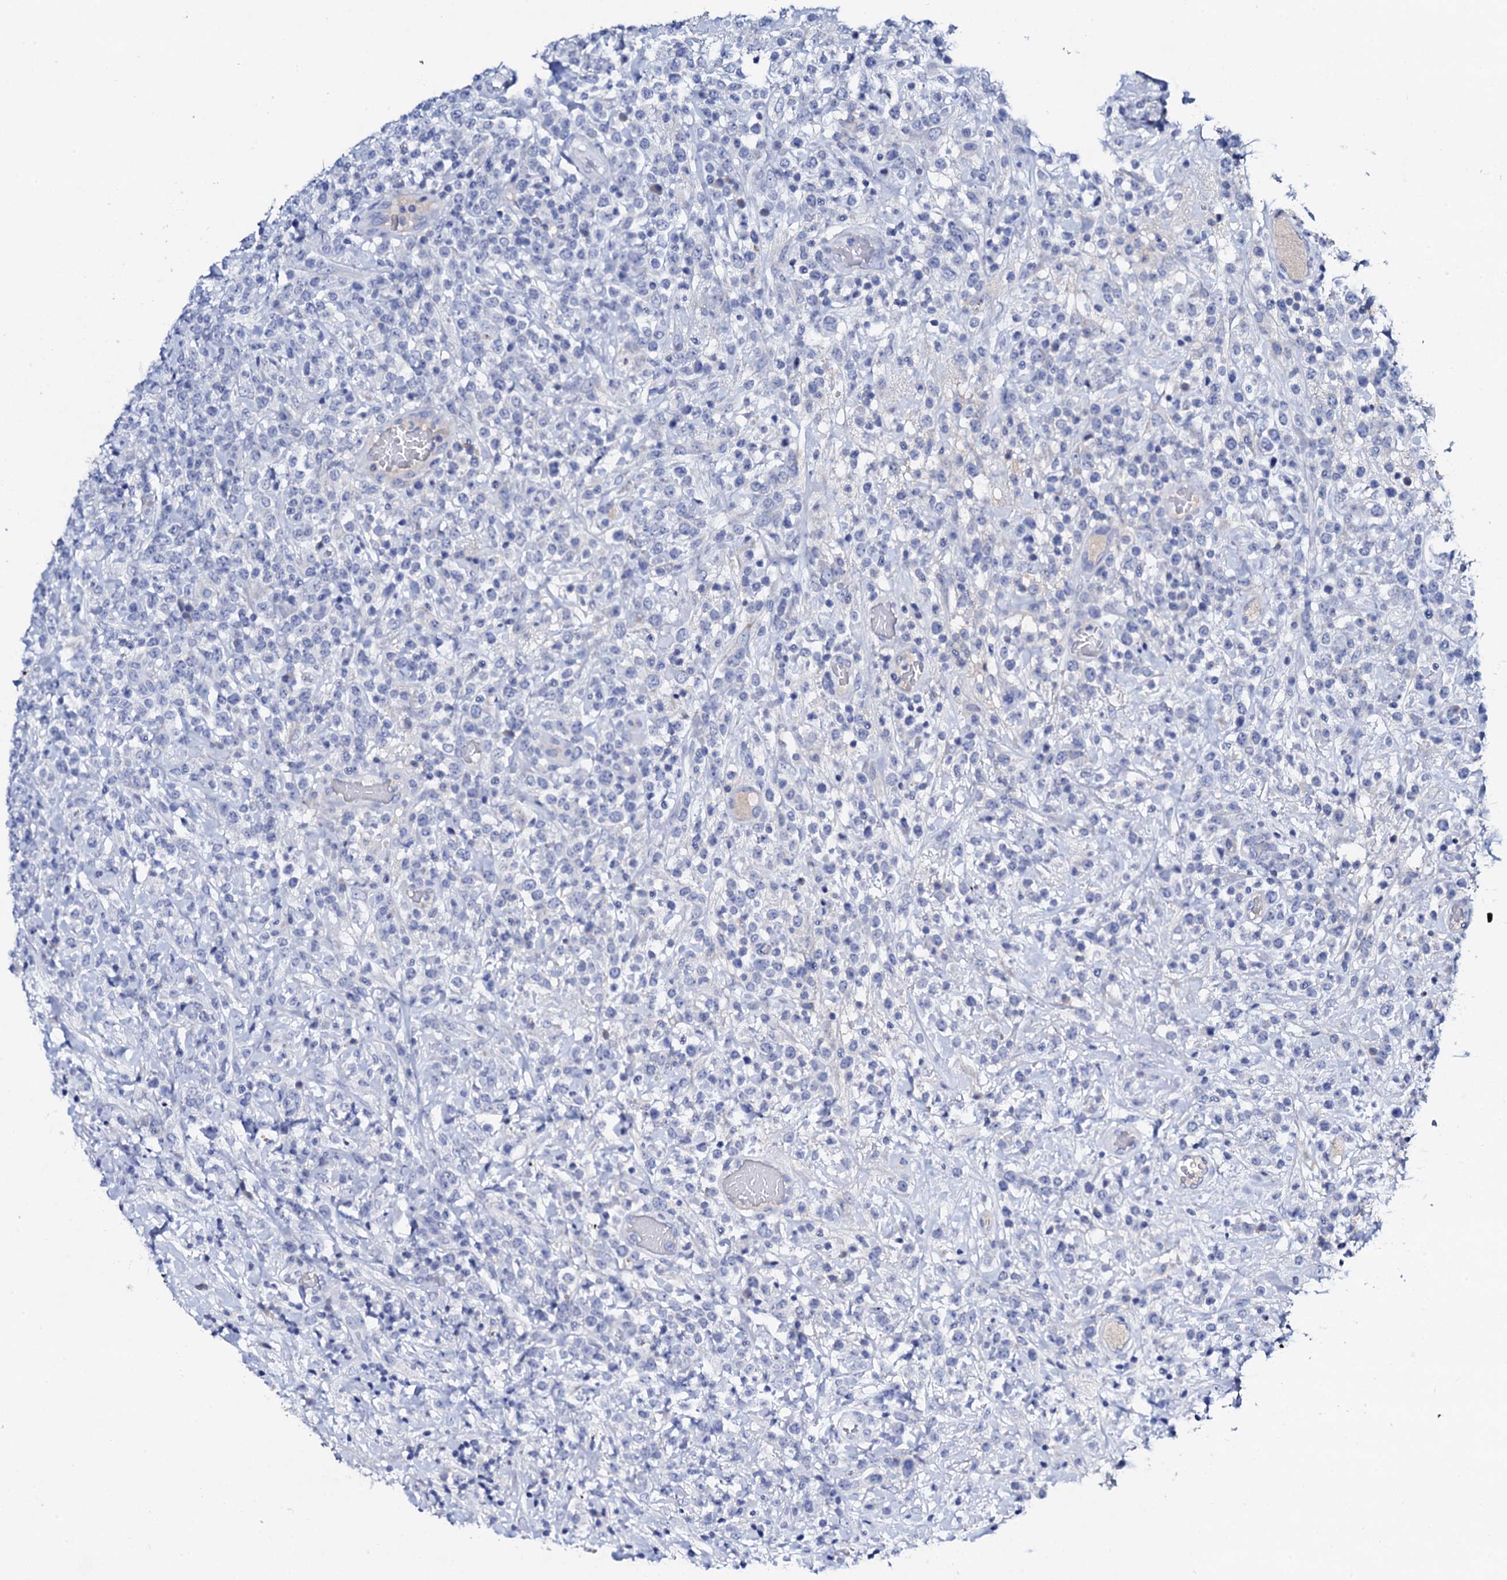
{"staining": {"intensity": "negative", "quantity": "none", "location": "none"}, "tissue": "lymphoma", "cell_type": "Tumor cells", "image_type": "cancer", "snomed": [{"axis": "morphology", "description": "Malignant lymphoma, non-Hodgkin's type, High grade"}, {"axis": "topography", "description": "Colon"}], "caption": "Micrograph shows no significant protein staining in tumor cells of malignant lymphoma, non-Hodgkin's type (high-grade).", "gene": "FBXL16", "patient": {"sex": "female", "age": 53}}